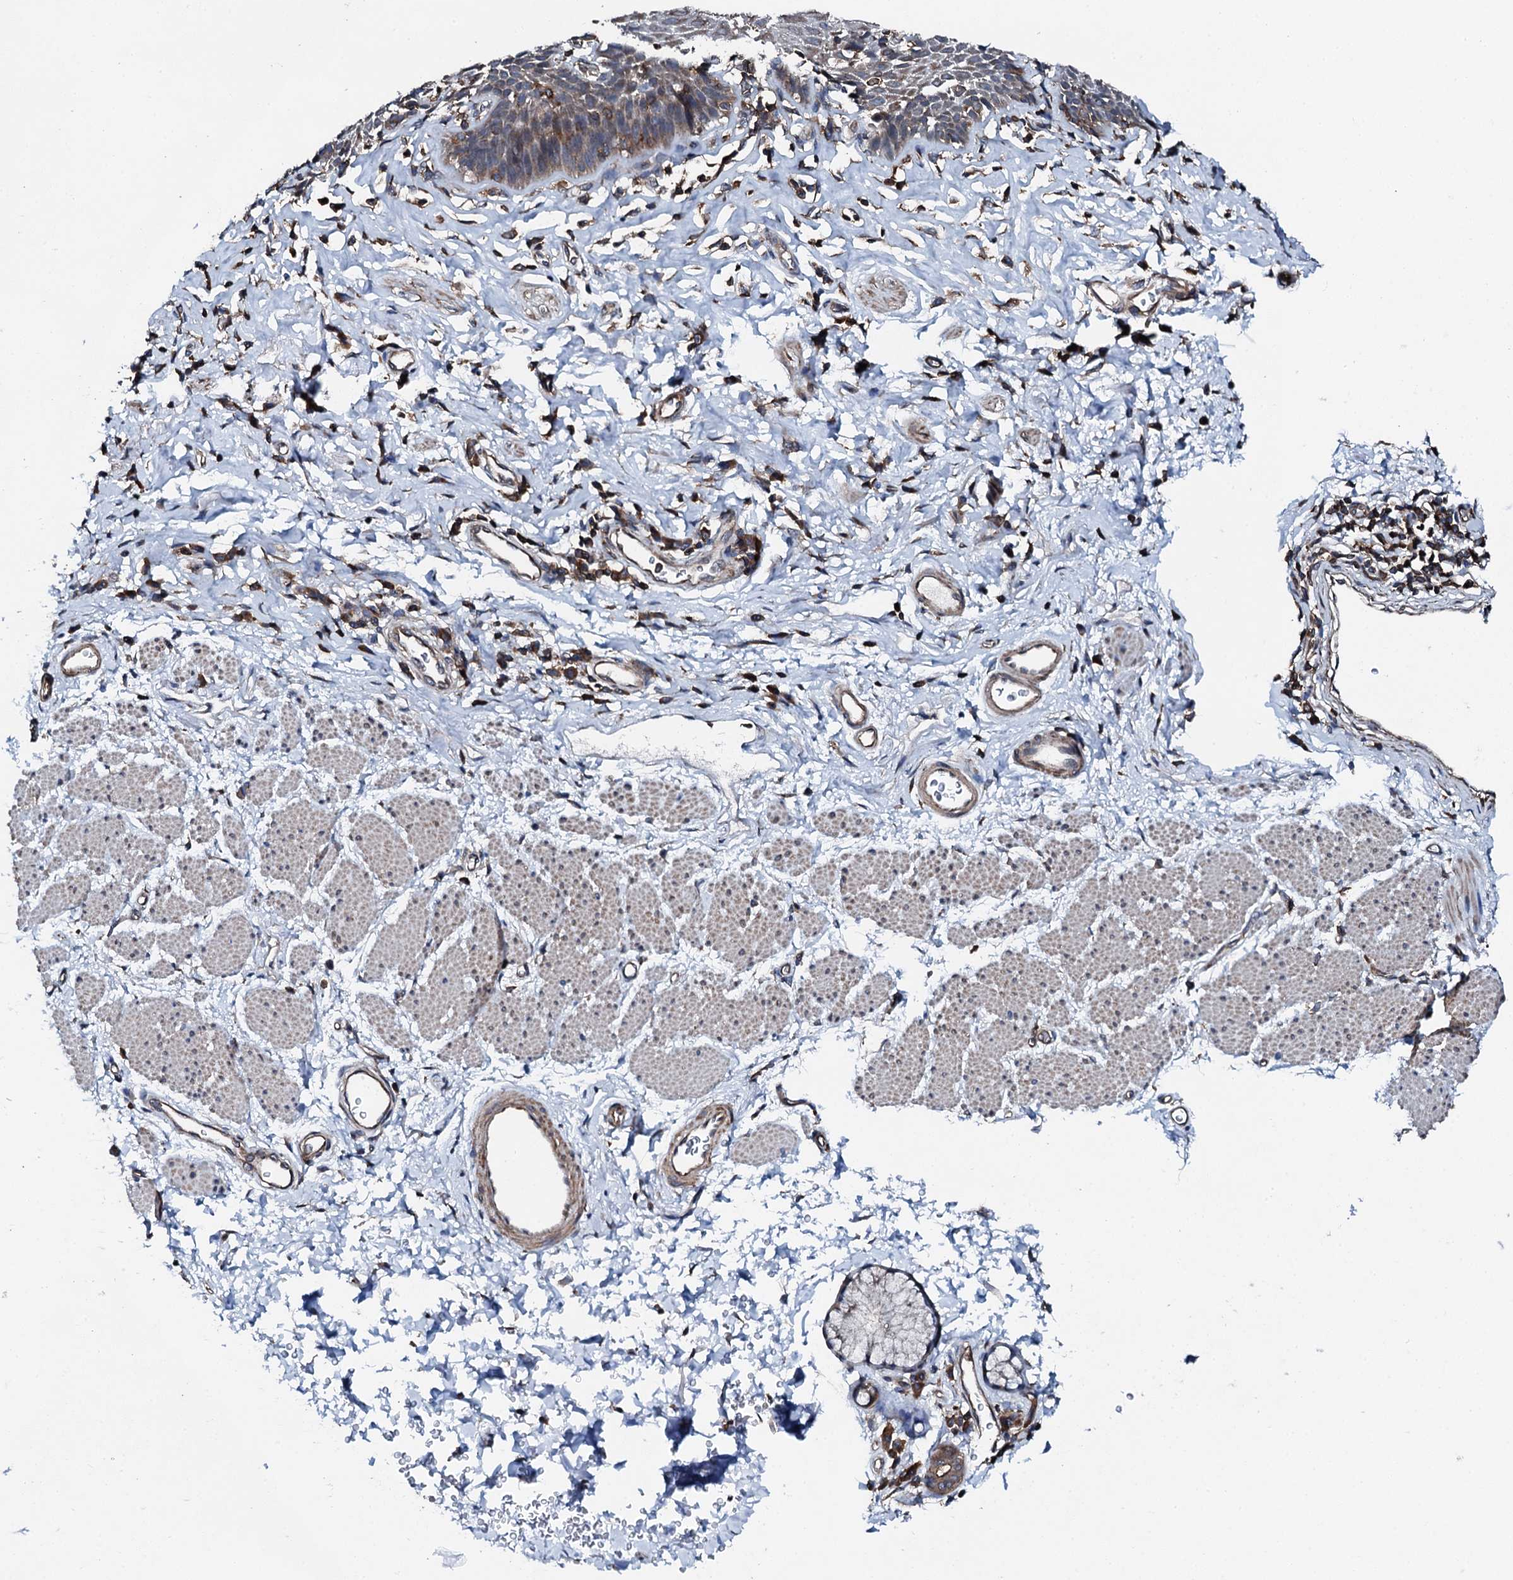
{"staining": {"intensity": "moderate", "quantity": "<25%", "location": "cytoplasmic/membranous,nuclear"}, "tissue": "esophagus", "cell_type": "Squamous epithelial cells", "image_type": "normal", "snomed": [{"axis": "morphology", "description": "Normal tissue, NOS"}, {"axis": "topography", "description": "Esophagus"}], "caption": "DAB (3,3'-diaminobenzidine) immunohistochemical staining of benign esophagus exhibits moderate cytoplasmic/membranous,nuclear protein expression in about <25% of squamous epithelial cells. Using DAB (3,3'-diaminobenzidine) (brown) and hematoxylin (blue) stains, captured at high magnification using brightfield microscopy.", "gene": "EDC4", "patient": {"sex": "female", "age": 61}}